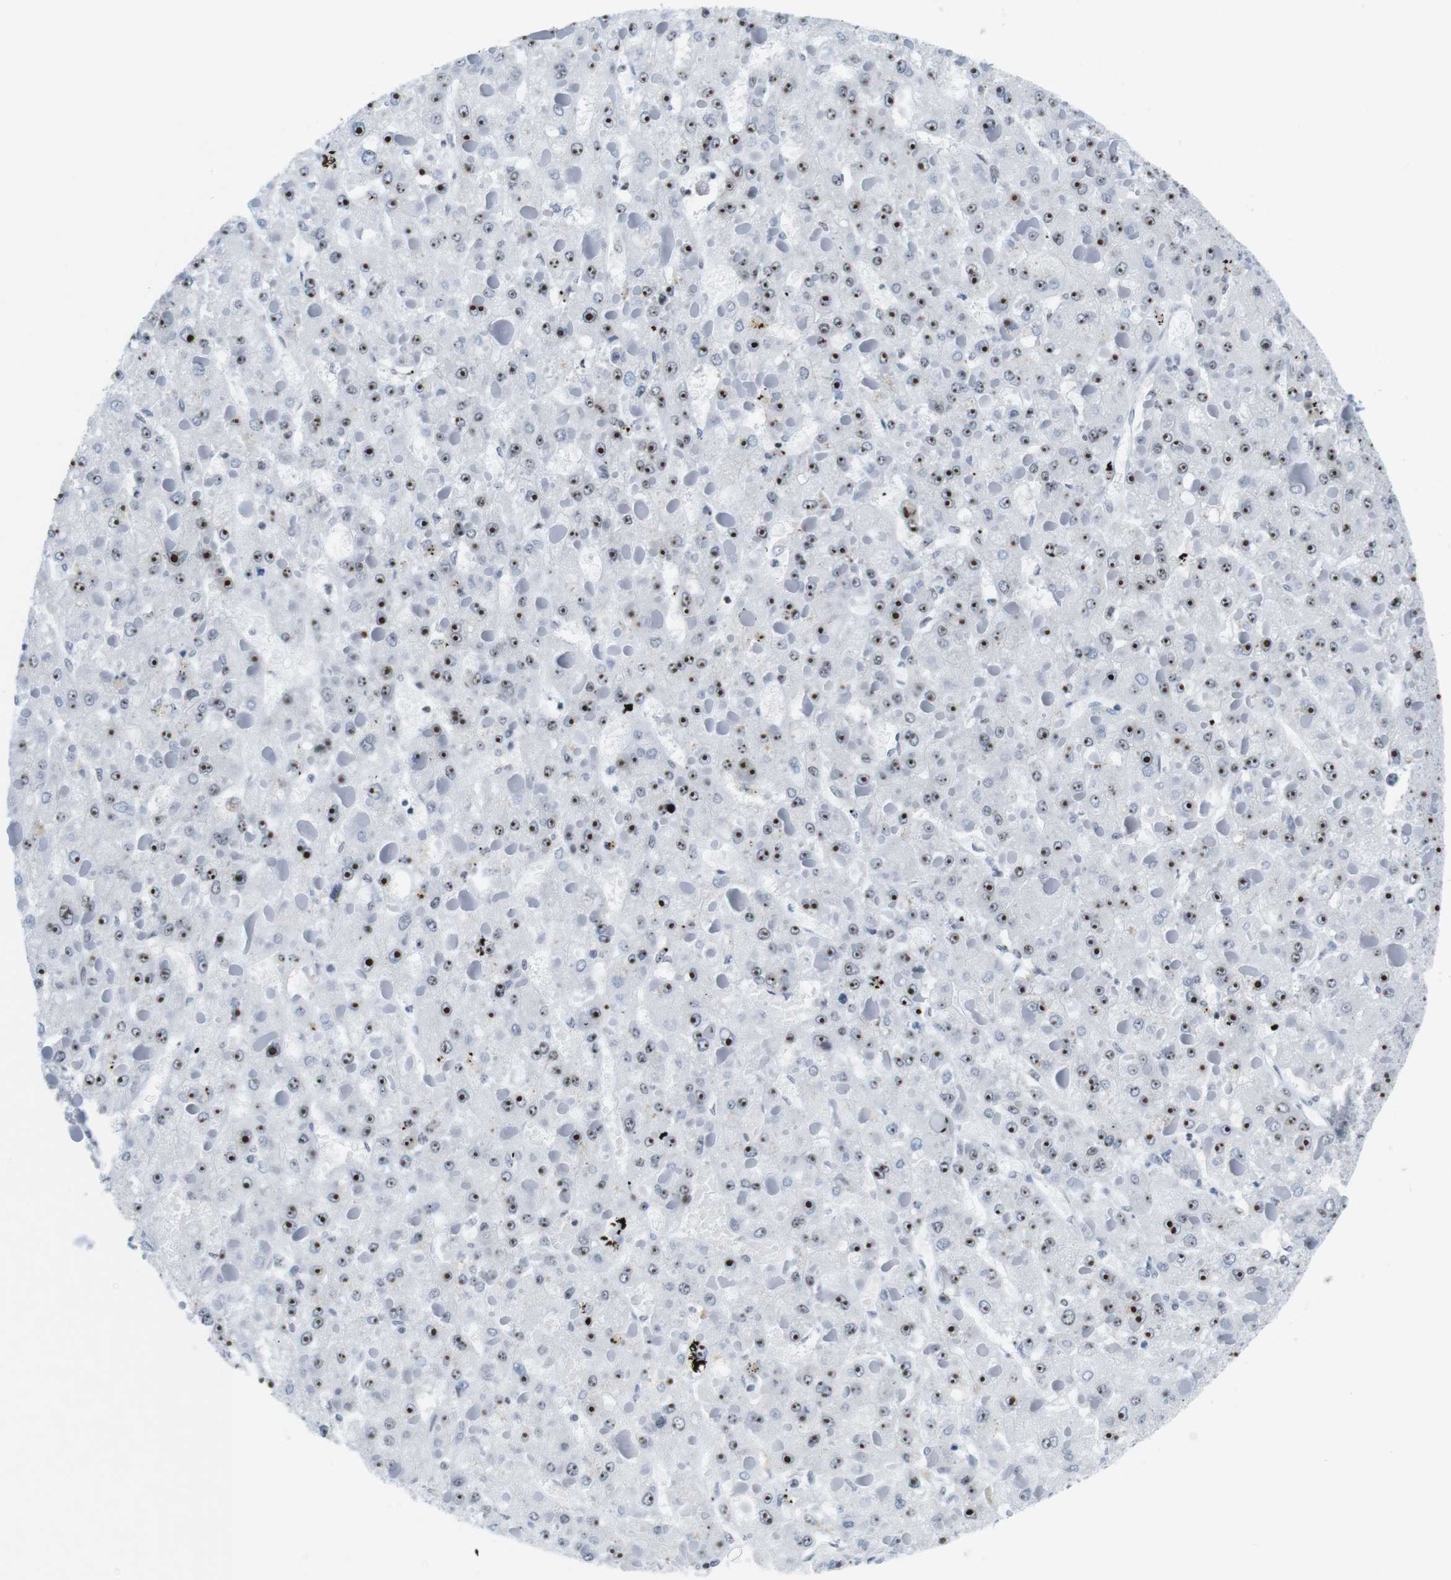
{"staining": {"intensity": "strong", "quantity": ">75%", "location": "nuclear"}, "tissue": "liver cancer", "cell_type": "Tumor cells", "image_type": "cancer", "snomed": [{"axis": "morphology", "description": "Carcinoma, Hepatocellular, NOS"}, {"axis": "topography", "description": "Liver"}], "caption": "Human liver cancer stained with a brown dye reveals strong nuclear positive staining in approximately >75% of tumor cells.", "gene": "NIFK", "patient": {"sex": "female", "age": 73}}